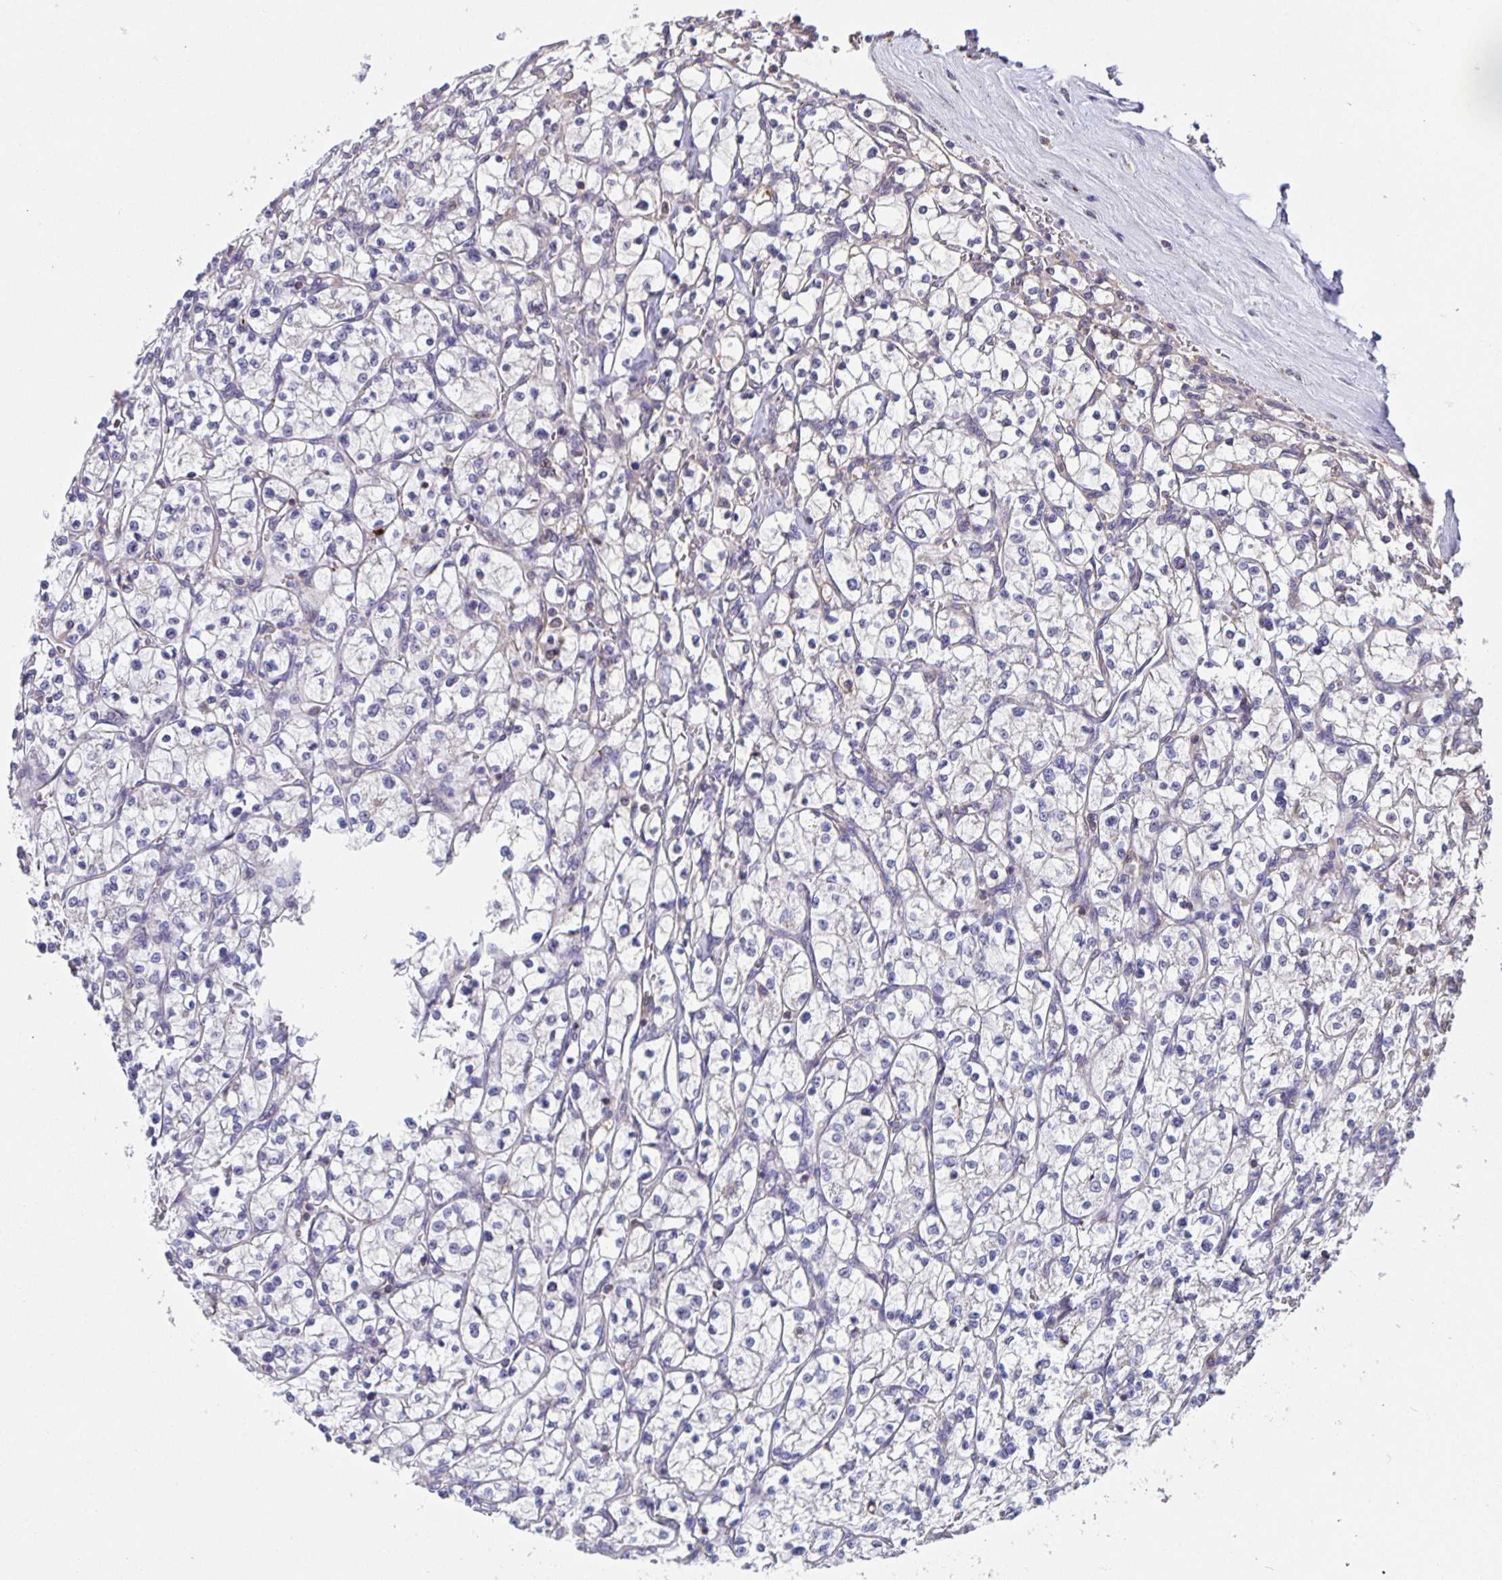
{"staining": {"intensity": "negative", "quantity": "none", "location": "none"}, "tissue": "renal cancer", "cell_type": "Tumor cells", "image_type": "cancer", "snomed": [{"axis": "morphology", "description": "Adenocarcinoma, NOS"}, {"axis": "topography", "description": "Kidney"}], "caption": "Histopathology image shows no protein staining in tumor cells of renal cancer (adenocarcinoma) tissue. (DAB (3,3'-diaminobenzidine) immunohistochemistry with hematoxylin counter stain).", "gene": "FEM1C", "patient": {"sex": "female", "age": 64}}